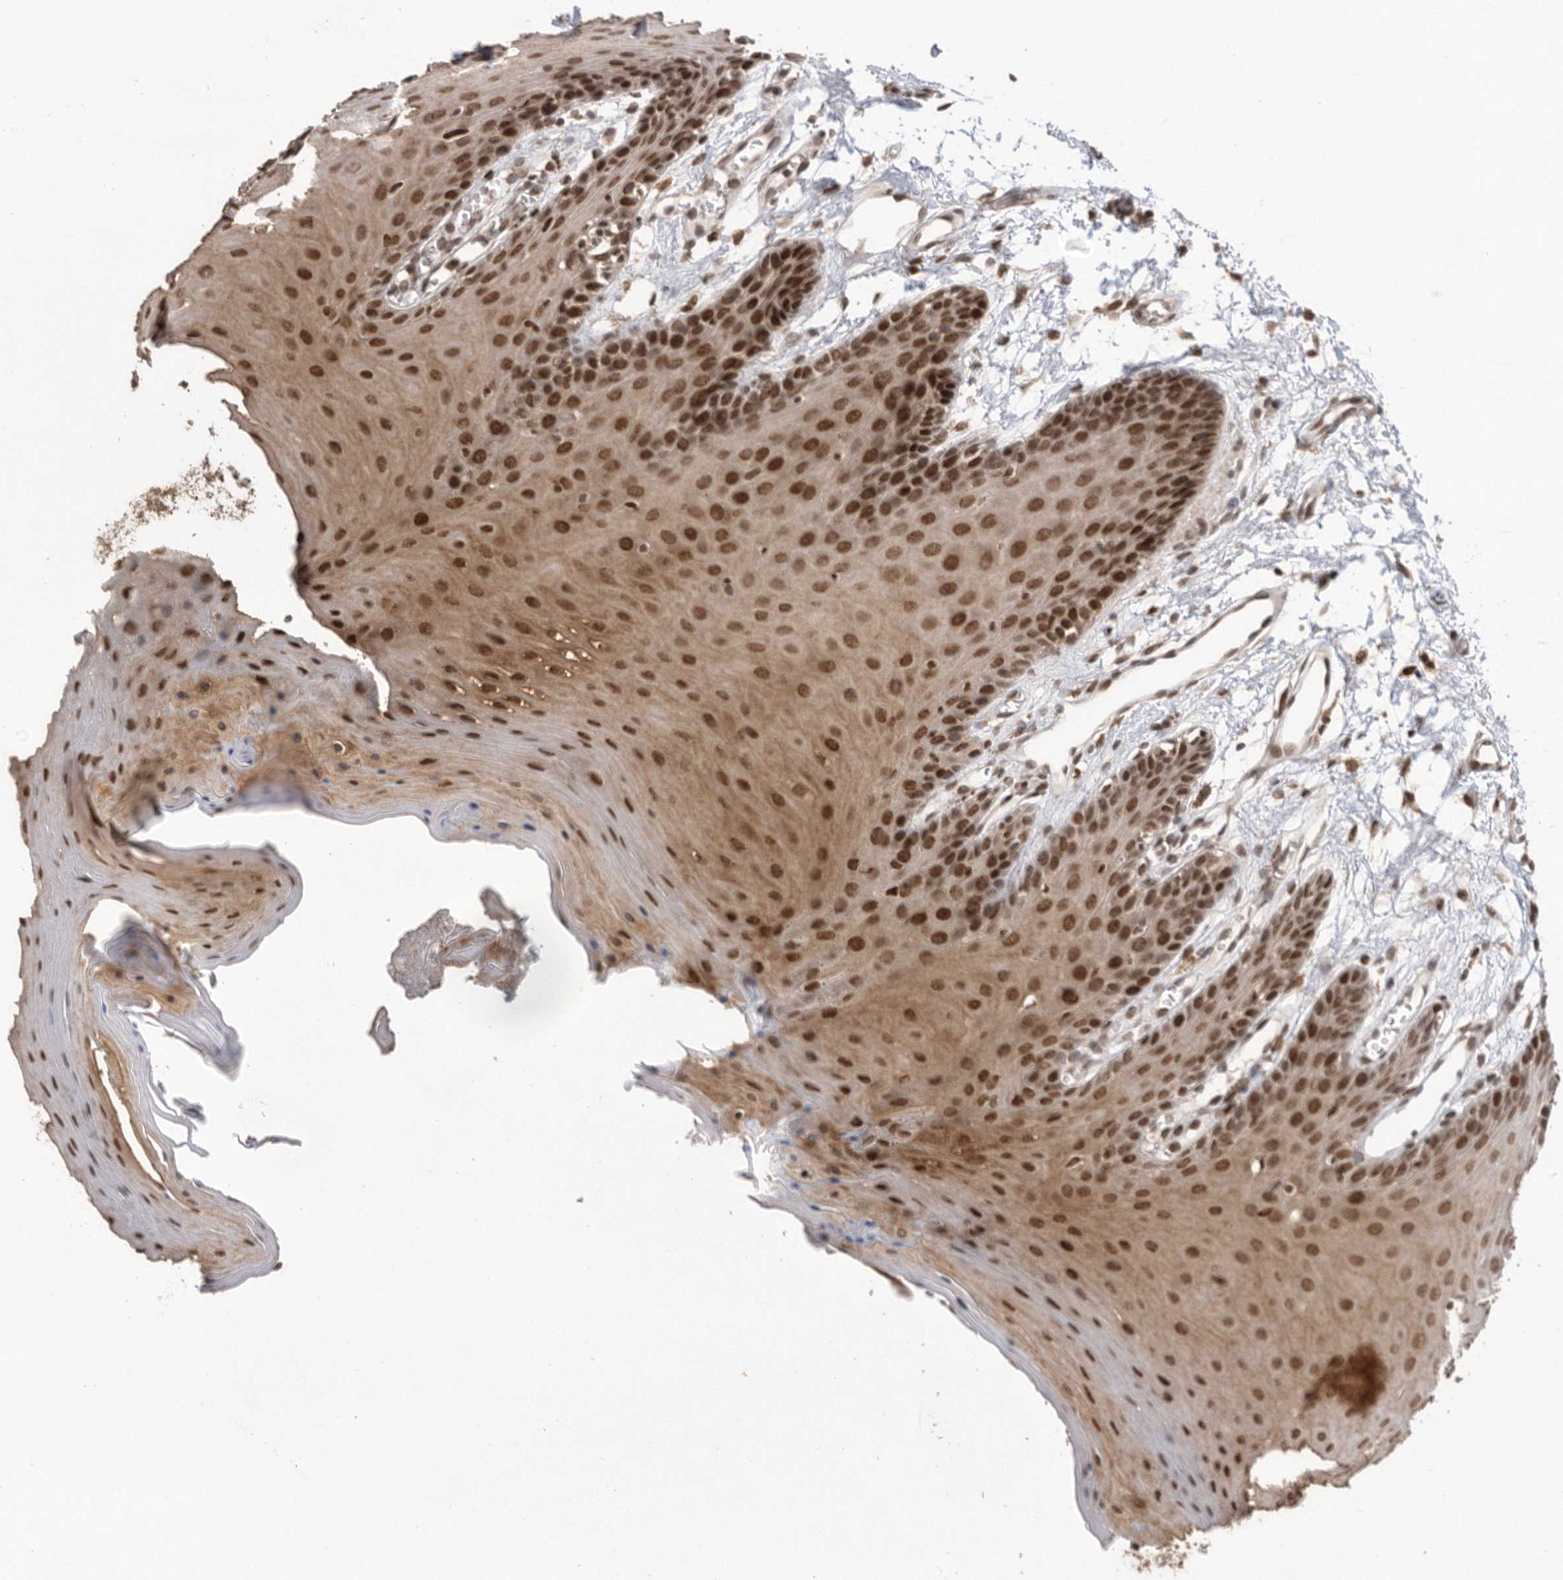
{"staining": {"intensity": "strong", "quantity": ">75%", "location": "cytoplasmic/membranous,nuclear"}, "tissue": "oral mucosa", "cell_type": "Squamous epithelial cells", "image_type": "normal", "snomed": [{"axis": "morphology", "description": "Normal tissue, NOS"}, {"axis": "morphology", "description": "Squamous cell carcinoma, NOS"}, {"axis": "topography", "description": "Skeletal muscle"}, {"axis": "topography", "description": "Oral tissue"}, {"axis": "topography", "description": "Salivary gland"}, {"axis": "topography", "description": "Head-Neck"}], "caption": "Oral mucosa stained with a protein marker exhibits strong staining in squamous epithelial cells.", "gene": "TDRD3", "patient": {"sex": "male", "age": 54}}